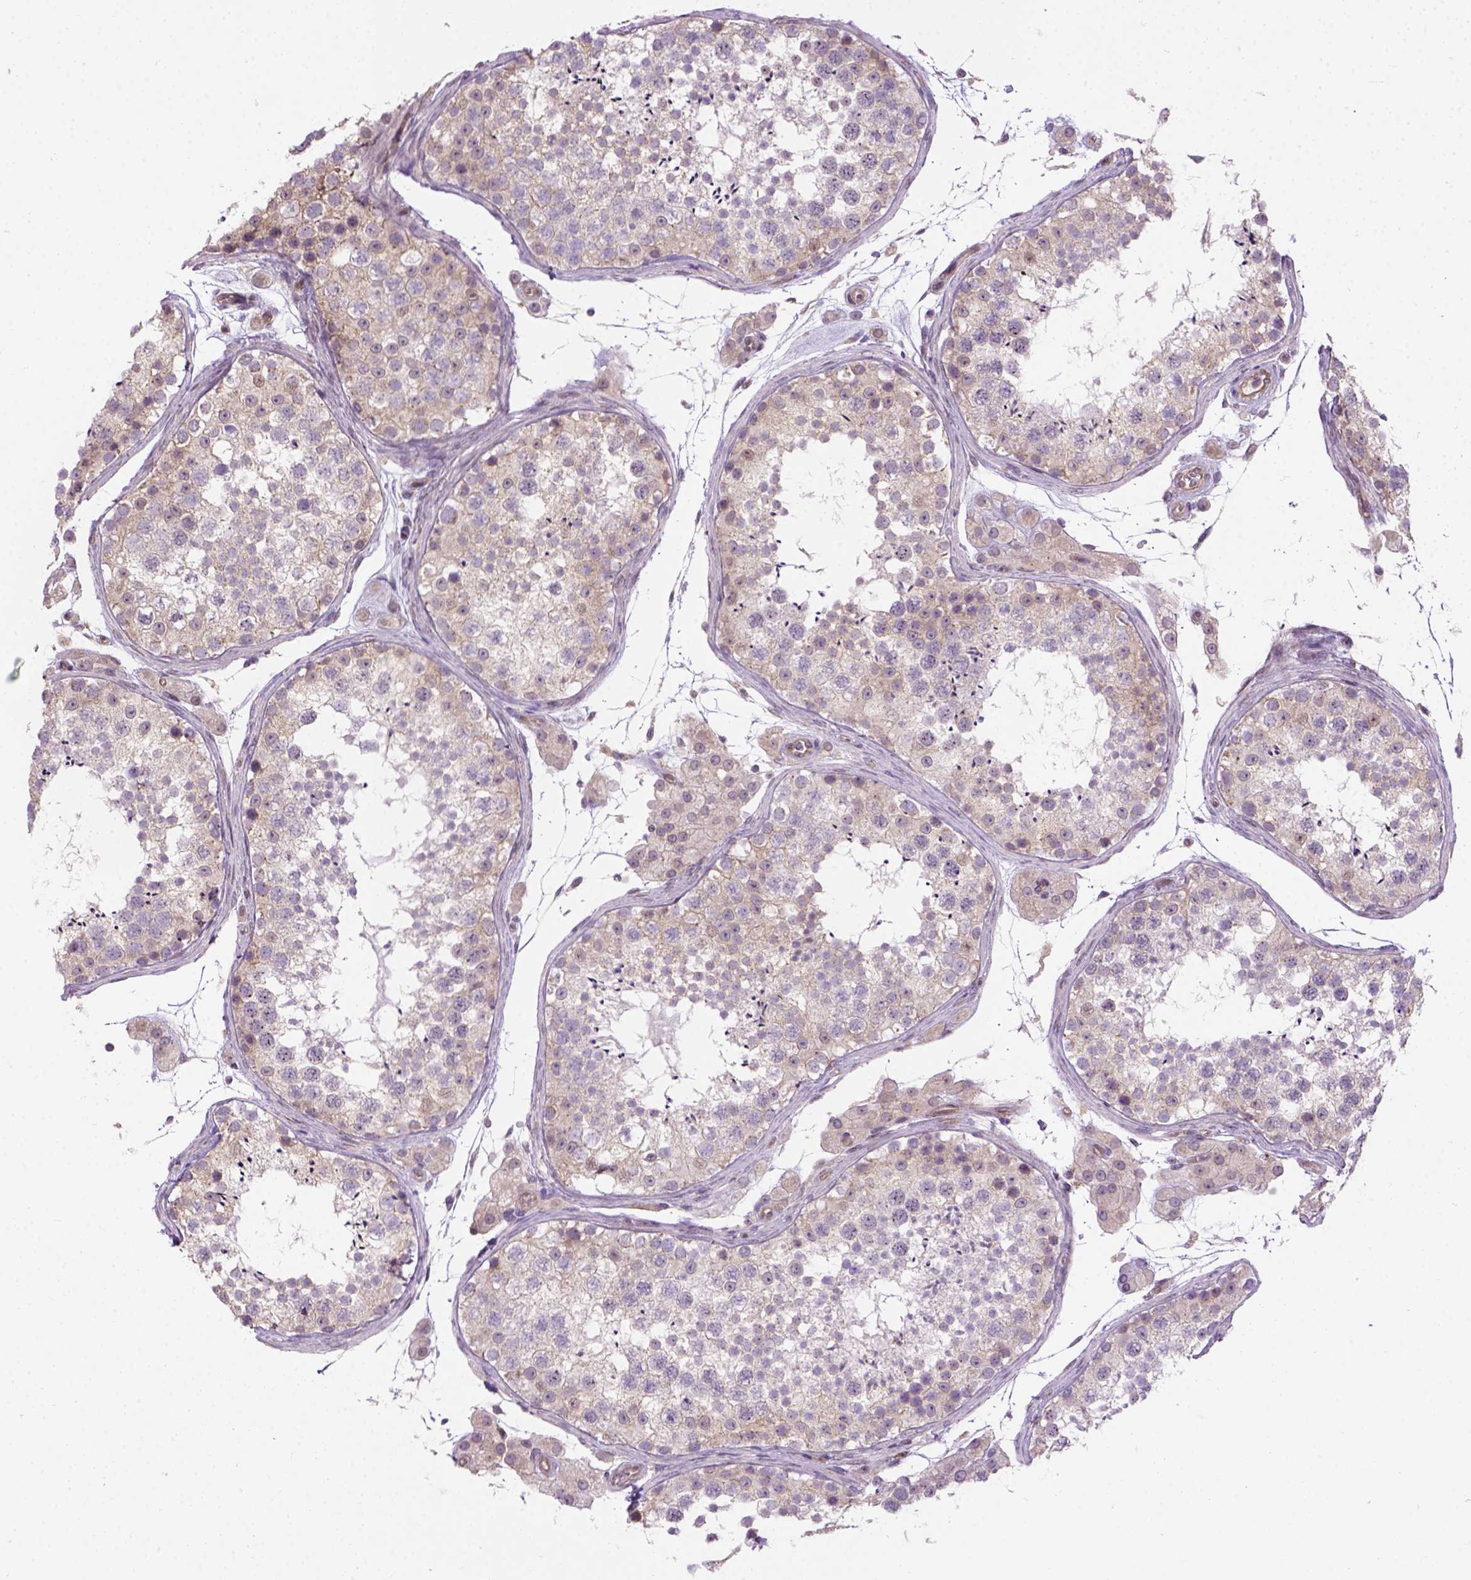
{"staining": {"intensity": "weak", "quantity": "25%-75%", "location": "cytoplasmic/membranous"}, "tissue": "testis", "cell_type": "Cells in seminiferous ducts", "image_type": "normal", "snomed": [{"axis": "morphology", "description": "Normal tissue, NOS"}, {"axis": "topography", "description": "Testis"}], "caption": "Immunohistochemistry (DAB (3,3'-diaminobenzidine)) staining of benign human testis exhibits weak cytoplasmic/membranous protein expression in approximately 25%-75% of cells in seminiferous ducts. (IHC, brightfield microscopy, high magnification).", "gene": "KAZN", "patient": {"sex": "male", "age": 41}}